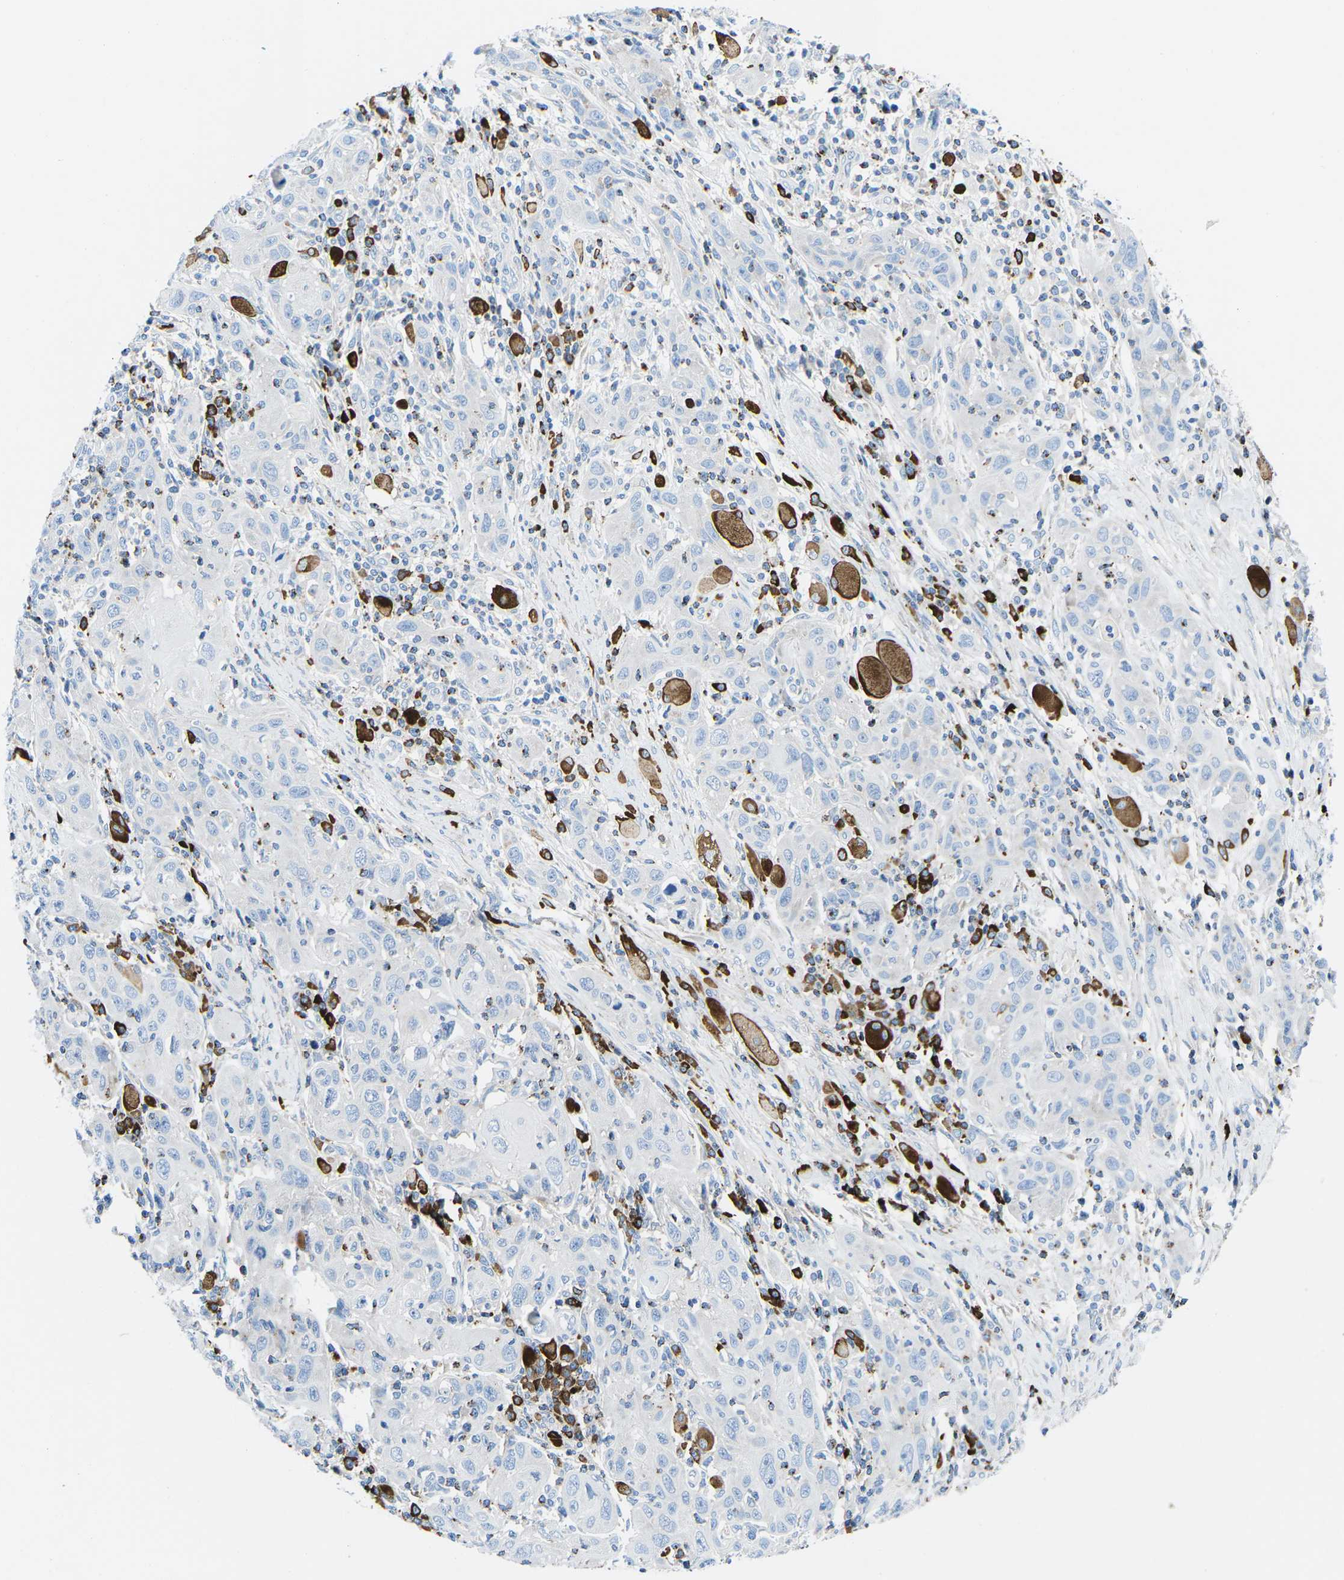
{"staining": {"intensity": "negative", "quantity": "none", "location": "none"}, "tissue": "skin cancer", "cell_type": "Tumor cells", "image_type": "cancer", "snomed": [{"axis": "morphology", "description": "Squamous cell carcinoma, NOS"}, {"axis": "topography", "description": "Skin"}], "caption": "High magnification brightfield microscopy of skin squamous cell carcinoma stained with DAB (brown) and counterstained with hematoxylin (blue): tumor cells show no significant positivity.", "gene": "MC4R", "patient": {"sex": "female", "age": 88}}